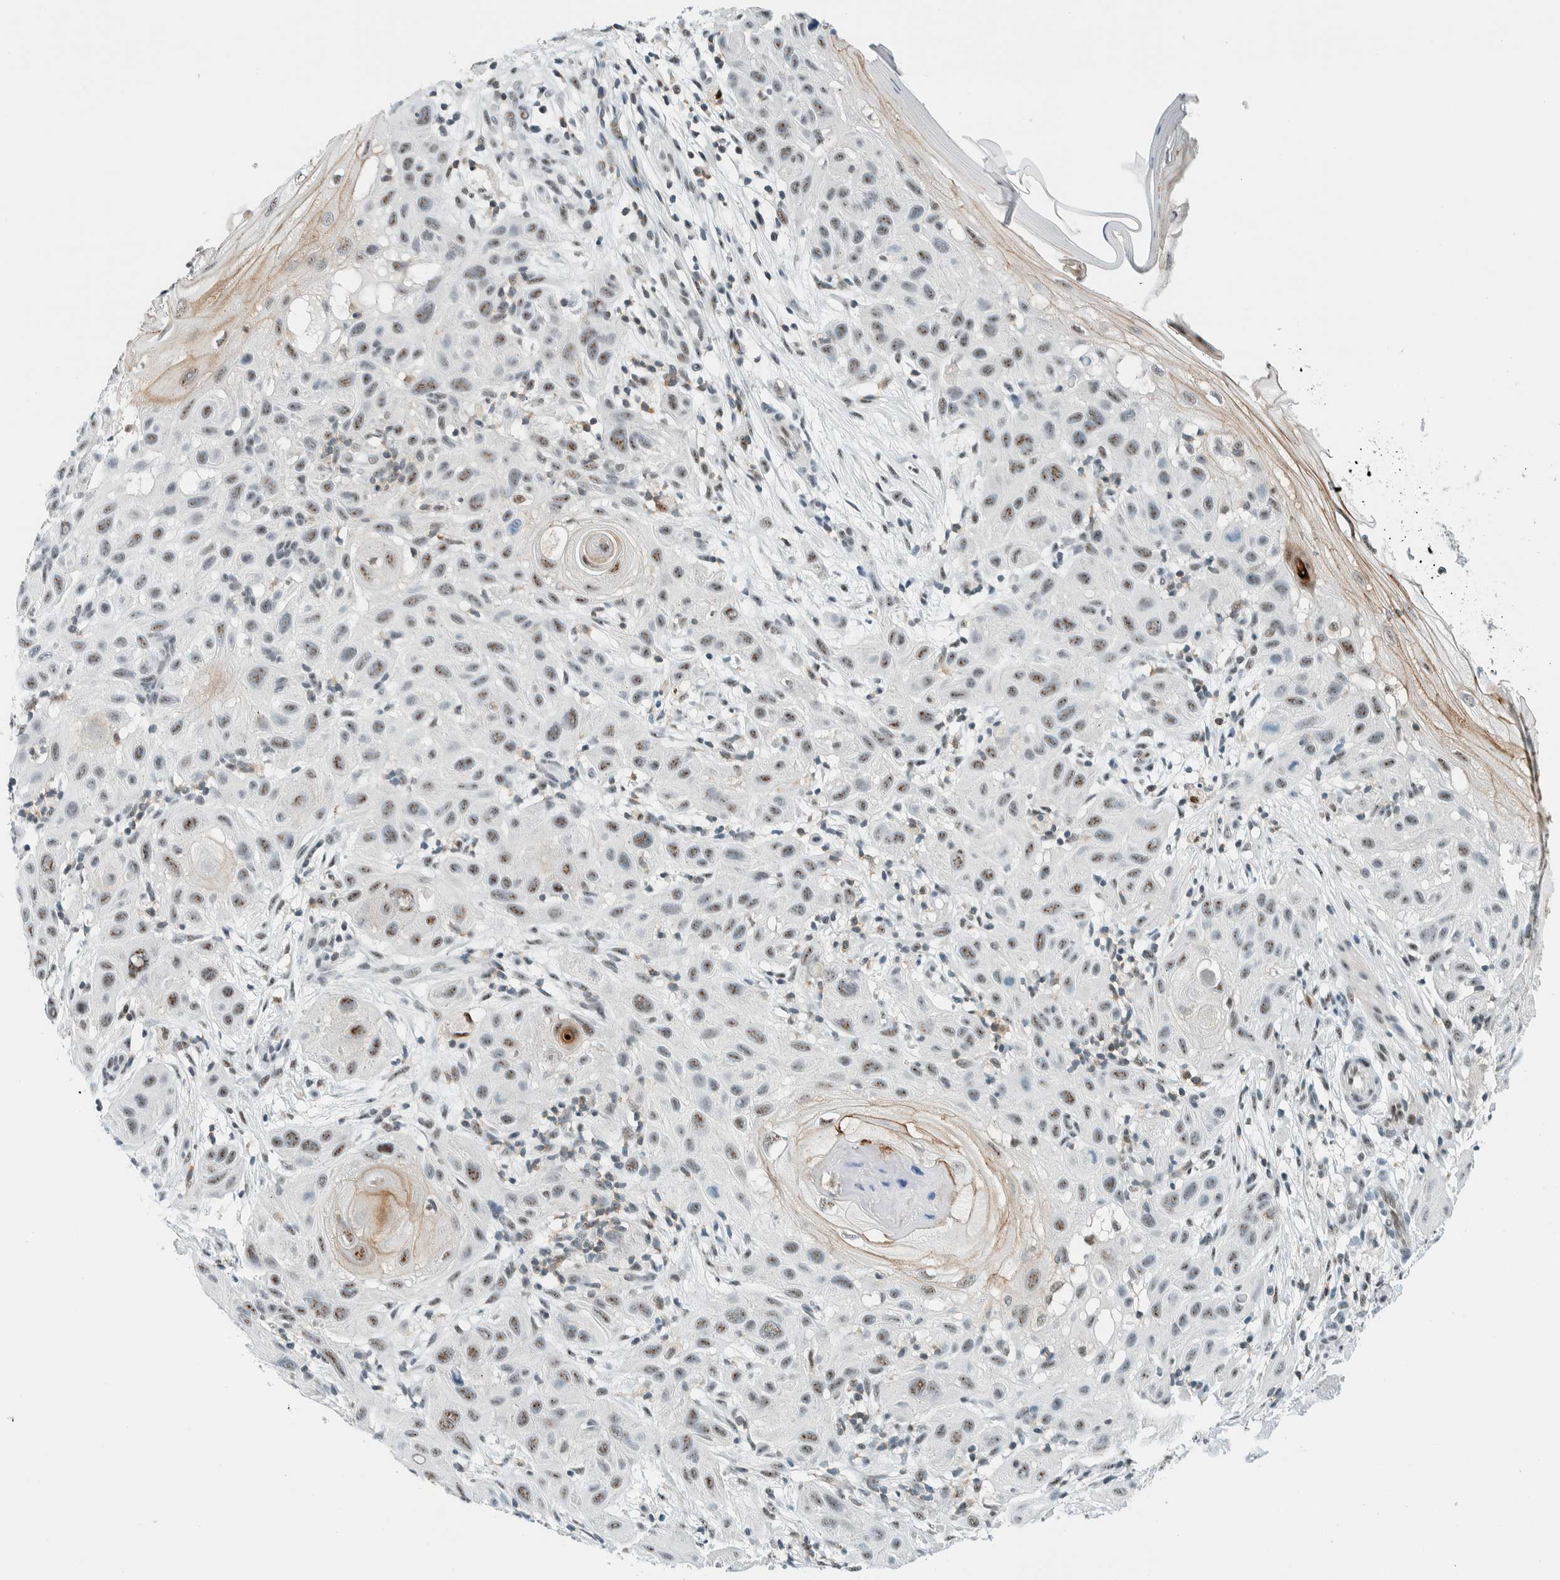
{"staining": {"intensity": "weak", "quantity": ">75%", "location": "nuclear"}, "tissue": "skin cancer", "cell_type": "Tumor cells", "image_type": "cancer", "snomed": [{"axis": "morphology", "description": "Squamous cell carcinoma, NOS"}, {"axis": "topography", "description": "Skin"}], "caption": "Protein analysis of skin cancer tissue shows weak nuclear positivity in about >75% of tumor cells.", "gene": "CYSRT1", "patient": {"sex": "female", "age": 96}}